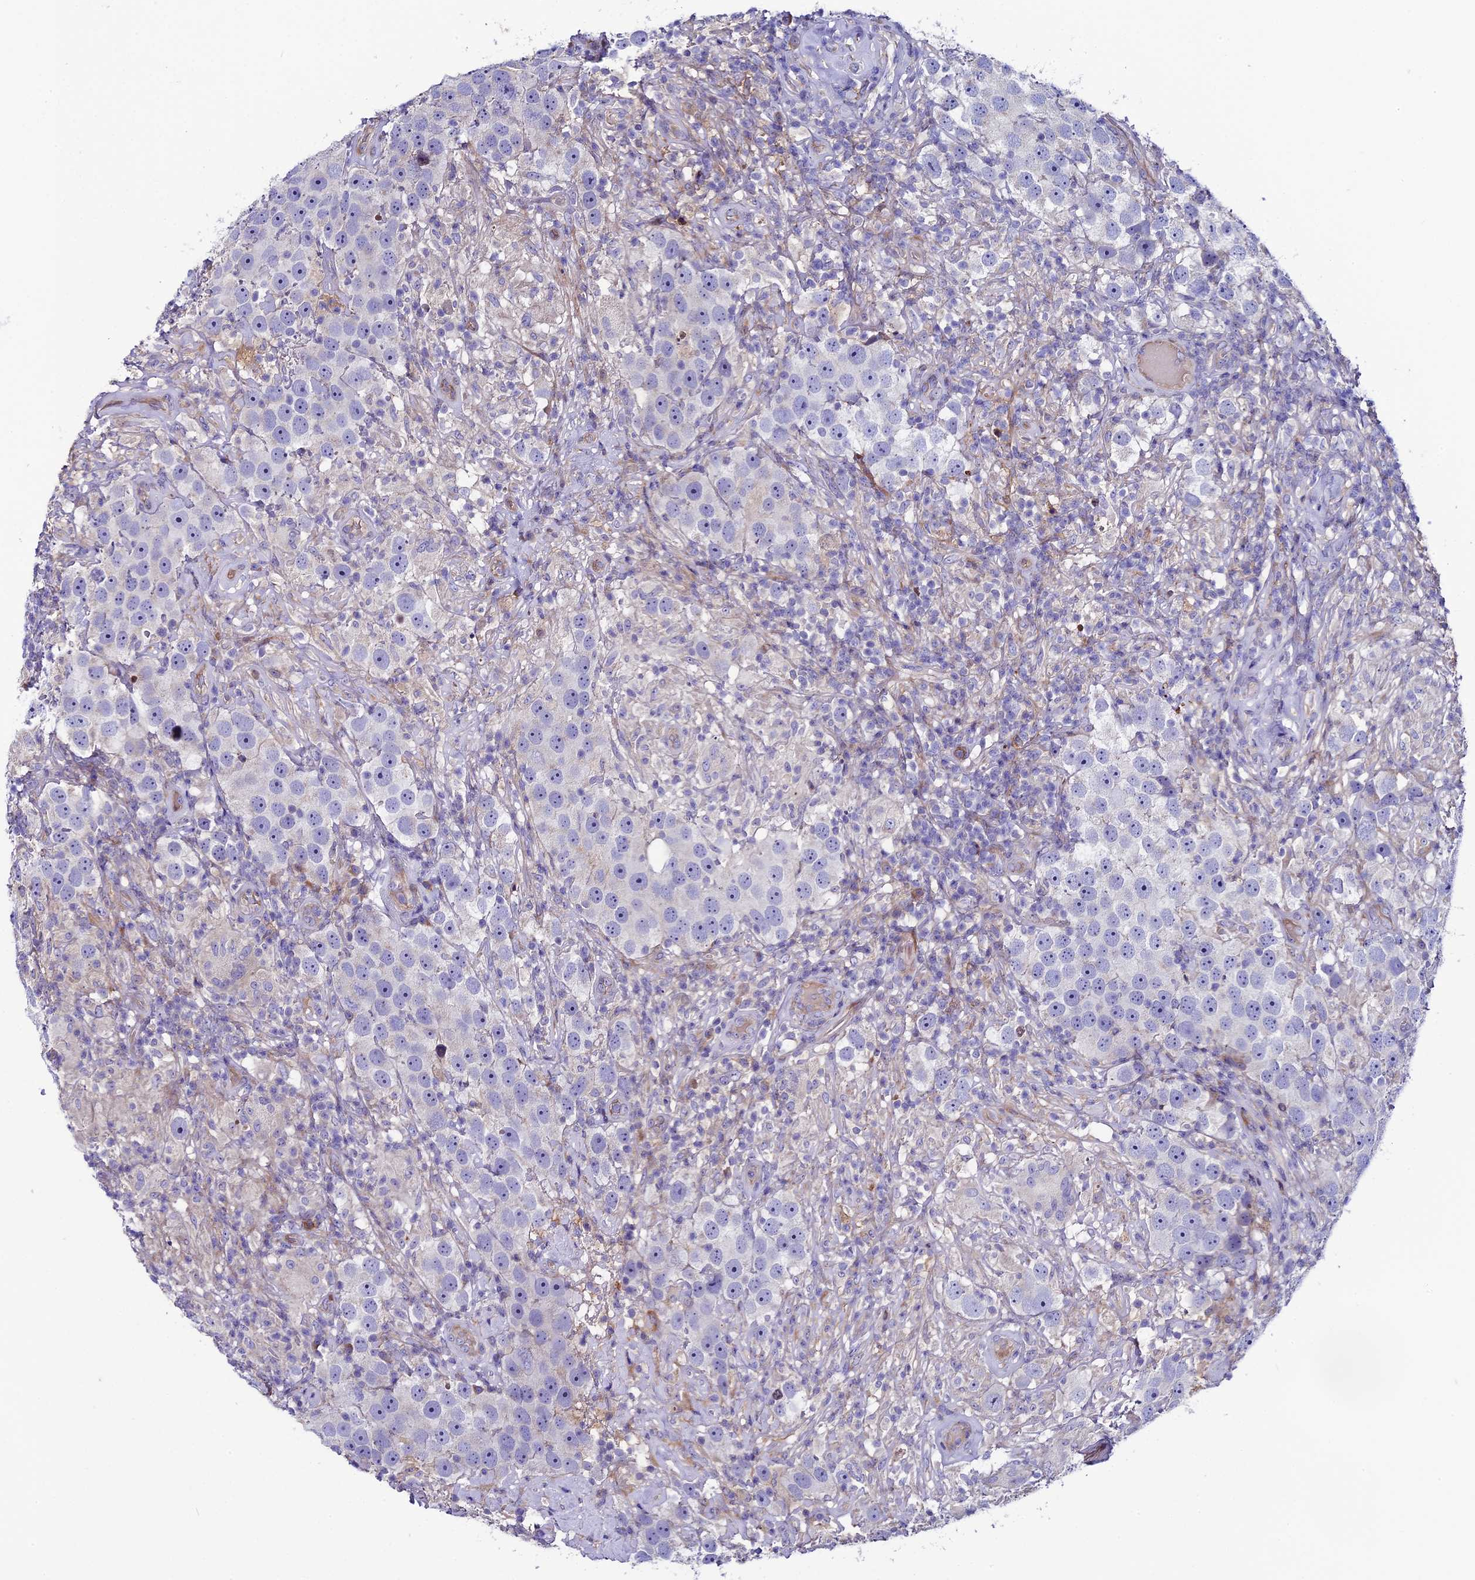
{"staining": {"intensity": "negative", "quantity": "none", "location": "none"}, "tissue": "testis cancer", "cell_type": "Tumor cells", "image_type": "cancer", "snomed": [{"axis": "morphology", "description": "Seminoma, NOS"}, {"axis": "topography", "description": "Testis"}], "caption": "Histopathology image shows no significant protein expression in tumor cells of seminoma (testis).", "gene": "PIGU", "patient": {"sex": "male", "age": 49}}